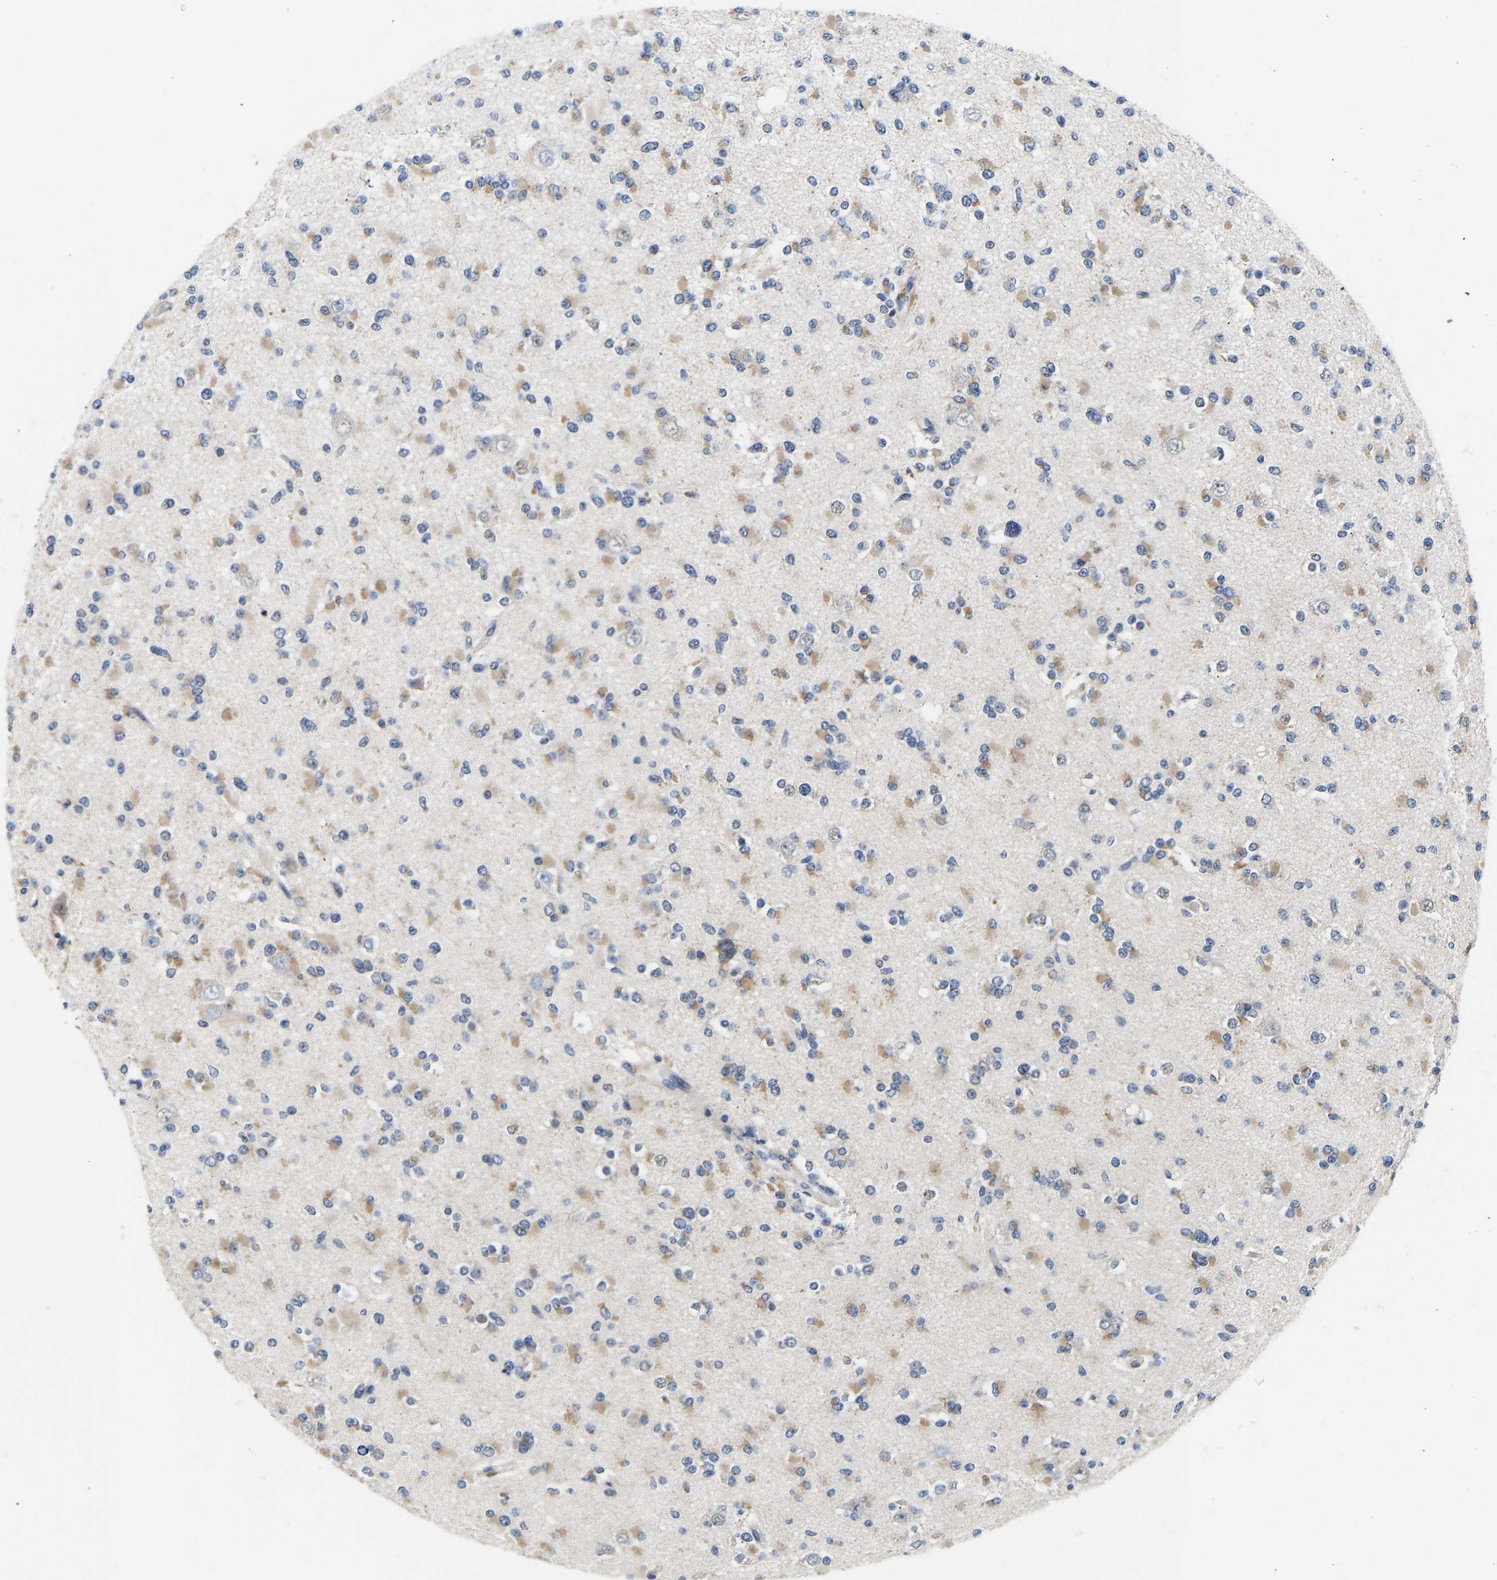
{"staining": {"intensity": "weak", "quantity": "25%-75%", "location": "cytoplasmic/membranous"}, "tissue": "glioma", "cell_type": "Tumor cells", "image_type": "cancer", "snomed": [{"axis": "morphology", "description": "Glioma, malignant, Low grade"}, {"axis": "topography", "description": "Brain"}], "caption": "There is low levels of weak cytoplasmic/membranous positivity in tumor cells of glioma, as demonstrated by immunohistochemical staining (brown color).", "gene": "RINT1", "patient": {"sex": "female", "age": 22}}